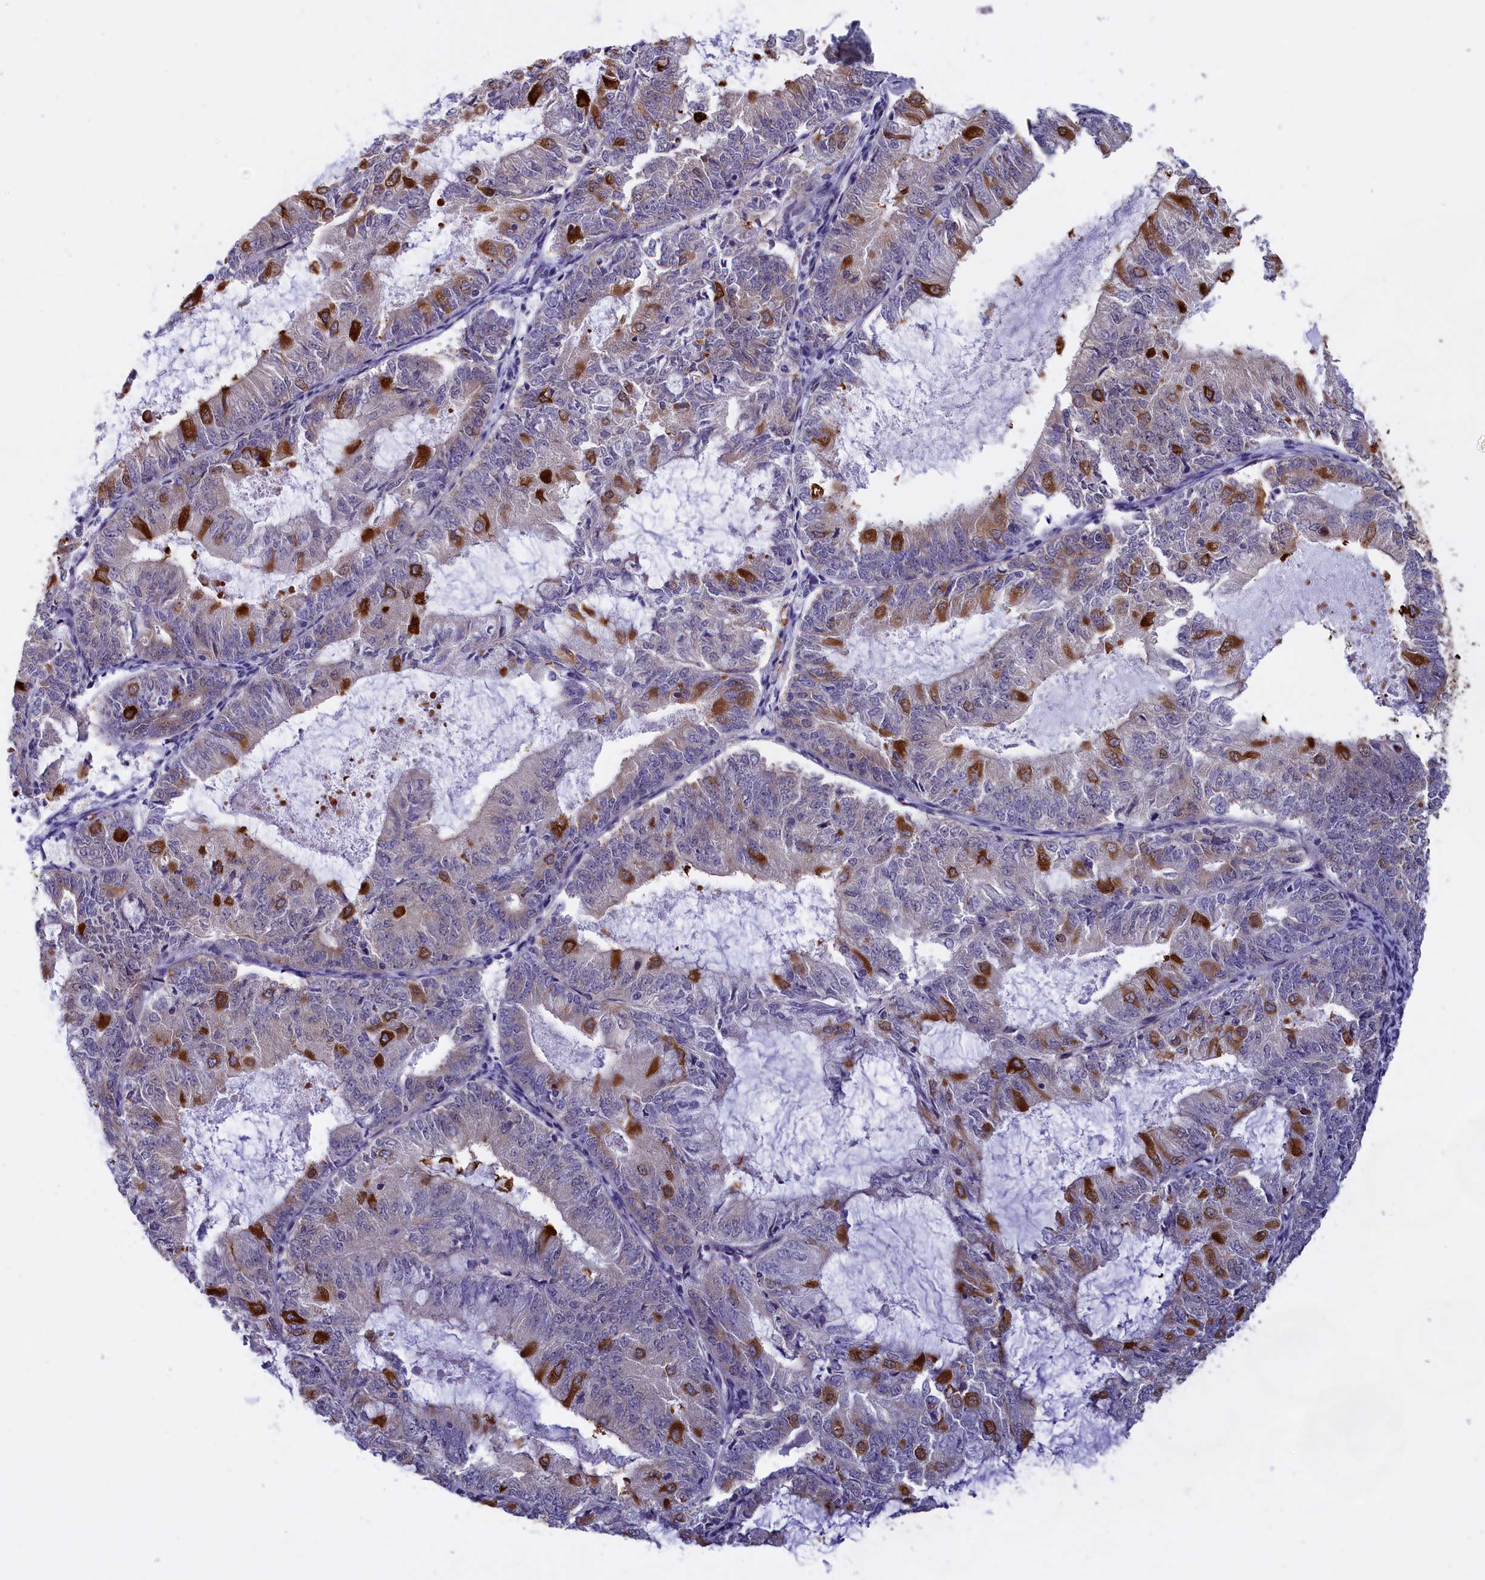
{"staining": {"intensity": "moderate", "quantity": "<25%", "location": "cytoplasmic/membranous"}, "tissue": "endometrial cancer", "cell_type": "Tumor cells", "image_type": "cancer", "snomed": [{"axis": "morphology", "description": "Adenocarcinoma, NOS"}, {"axis": "topography", "description": "Endometrium"}], "caption": "Adenocarcinoma (endometrial) stained with DAB (3,3'-diaminobenzidine) immunohistochemistry shows low levels of moderate cytoplasmic/membranous expression in about <25% of tumor cells.", "gene": "ABCC8", "patient": {"sex": "female", "age": 57}}